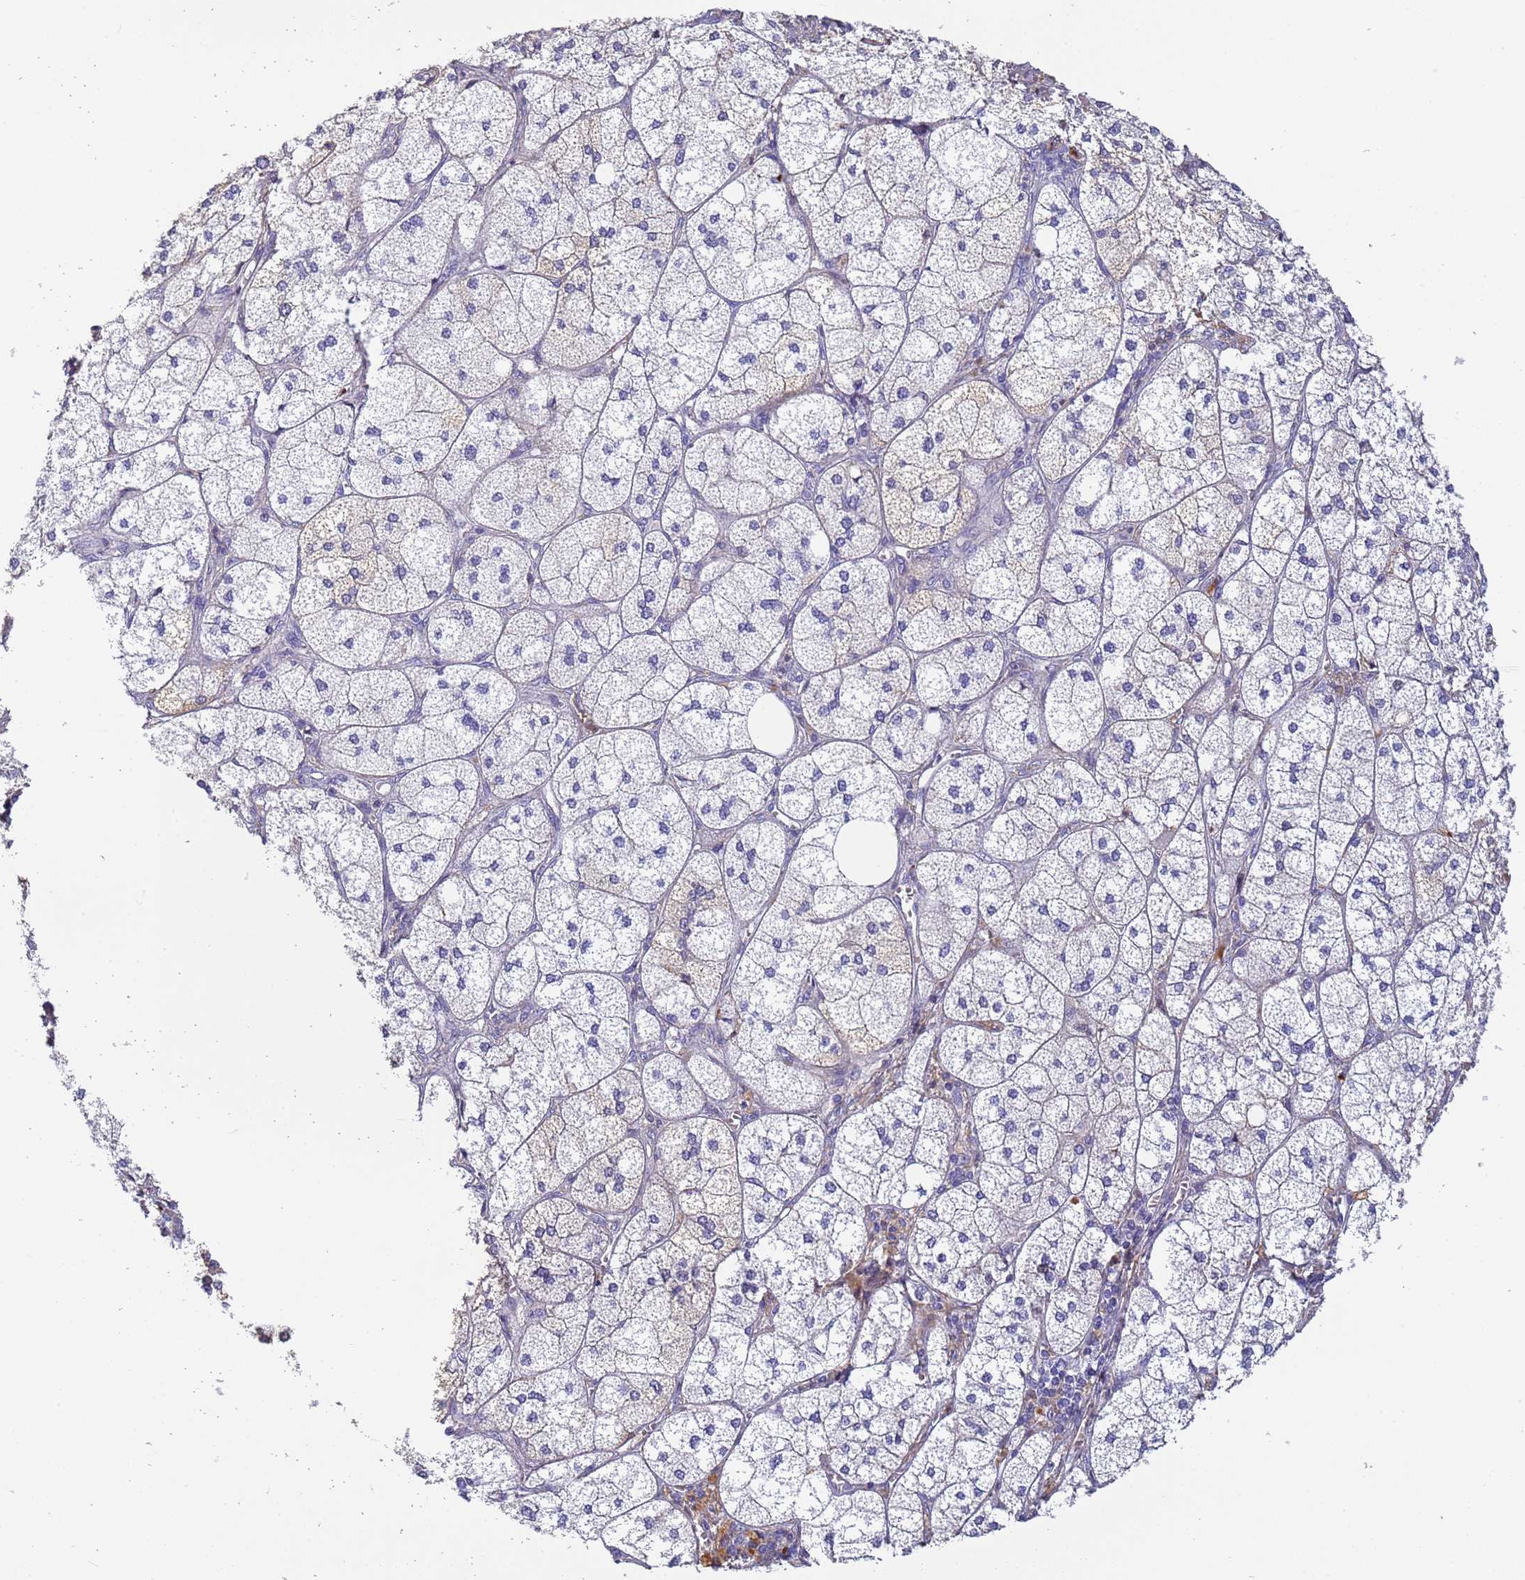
{"staining": {"intensity": "moderate", "quantity": "<25%", "location": "cytoplasmic/membranous"}, "tissue": "adrenal gland", "cell_type": "Glandular cells", "image_type": "normal", "snomed": [{"axis": "morphology", "description": "Normal tissue, NOS"}, {"axis": "topography", "description": "Adrenal gland"}], "caption": "Immunohistochemistry histopathology image of unremarkable adrenal gland: human adrenal gland stained using IHC demonstrates low levels of moderate protein expression localized specifically in the cytoplasmic/membranous of glandular cells, appearing as a cytoplasmic/membranous brown color.", "gene": "CFHR1", "patient": {"sex": "female", "age": 61}}